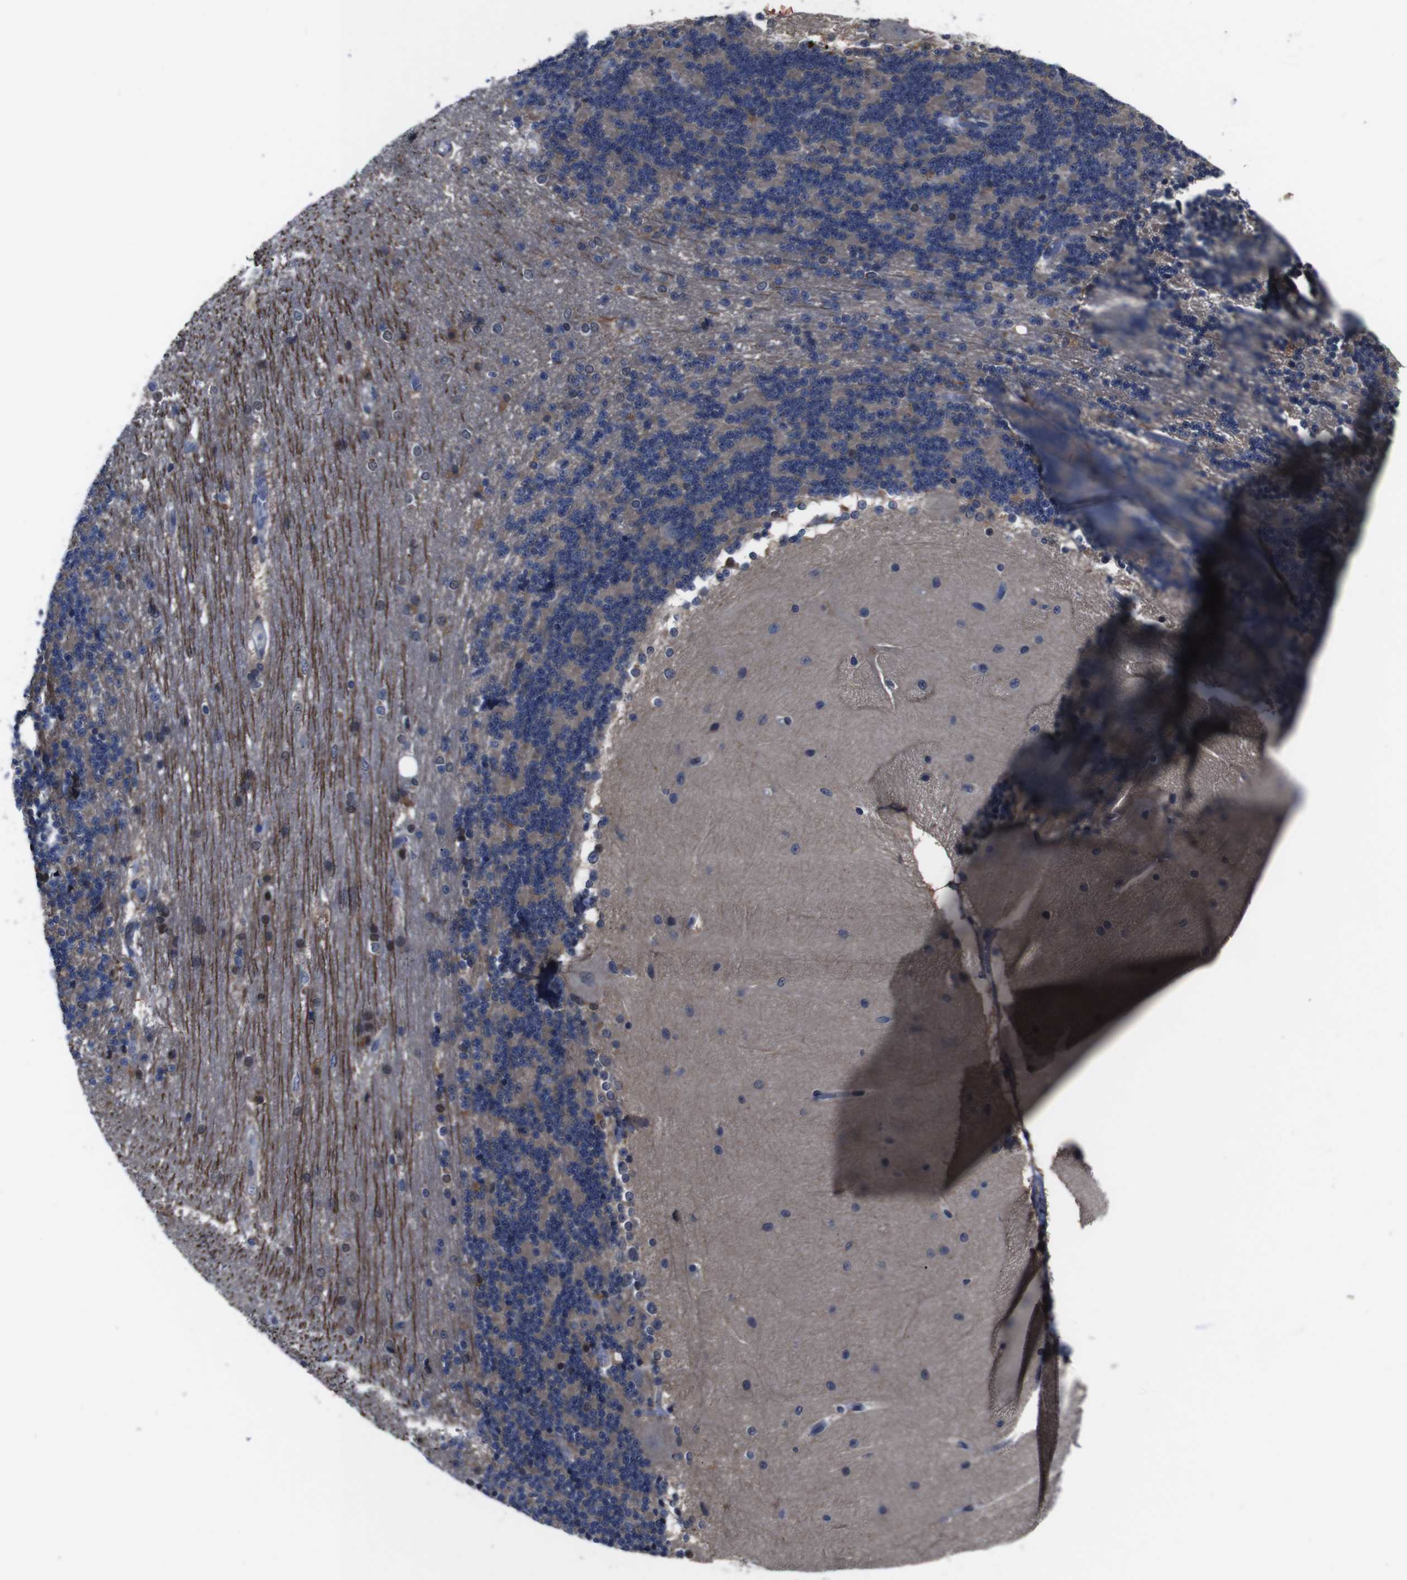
{"staining": {"intensity": "moderate", "quantity": "<25%", "location": "cytoplasmic/membranous"}, "tissue": "cerebellum", "cell_type": "Cells in granular layer", "image_type": "normal", "snomed": [{"axis": "morphology", "description": "Normal tissue, NOS"}, {"axis": "topography", "description": "Cerebellum"}], "caption": "Immunohistochemical staining of normal human cerebellum exhibits moderate cytoplasmic/membranous protein positivity in approximately <25% of cells in granular layer. The protein of interest is shown in brown color, while the nuclei are stained blue.", "gene": "SEMA4B", "patient": {"sex": "female", "age": 54}}